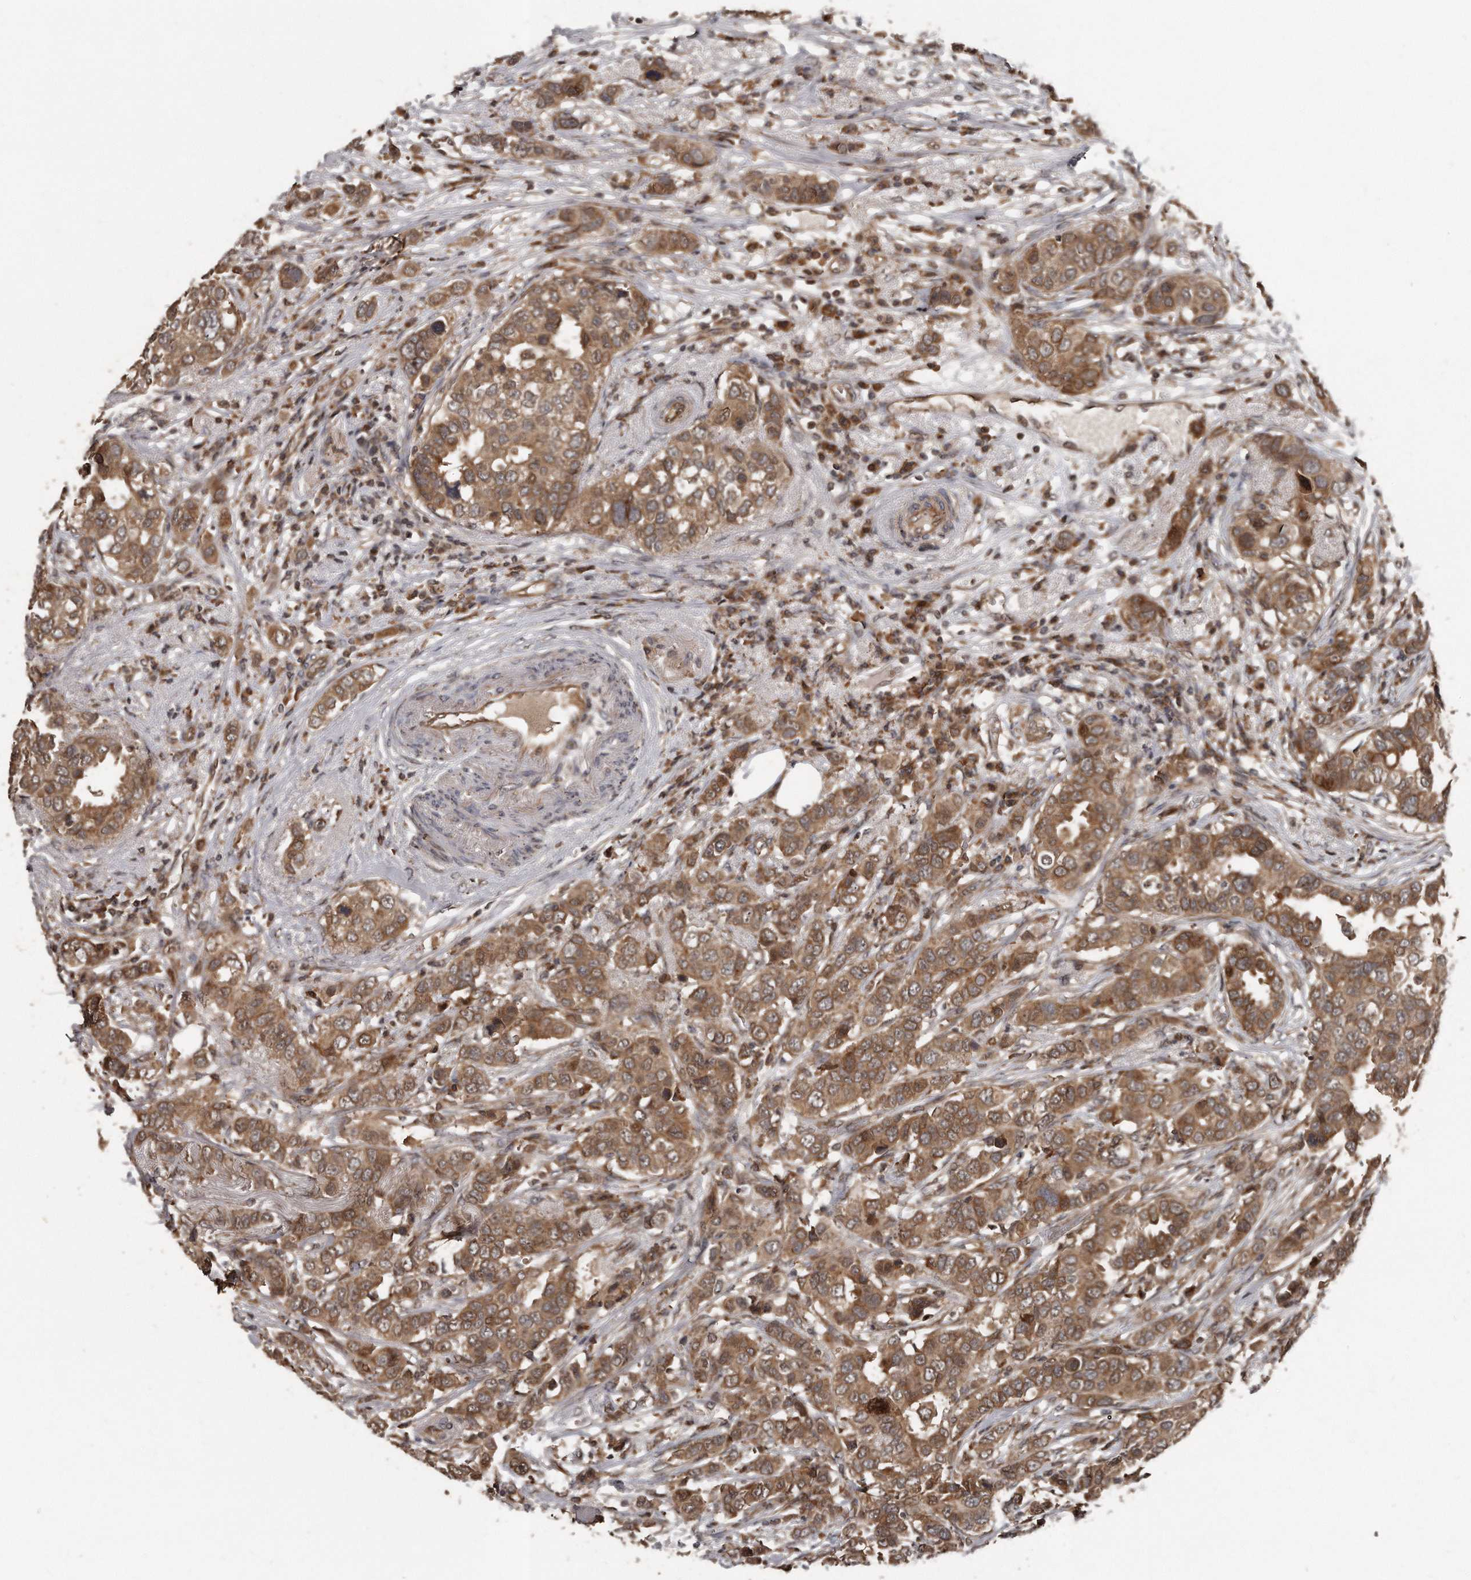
{"staining": {"intensity": "moderate", "quantity": ">75%", "location": "cytoplasmic/membranous"}, "tissue": "breast cancer", "cell_type": "Tumor cells", "image_type": "cancer", "snomed": [{"axis": "morphology", "description": "Duct carcinoma"}, {"axis": "topography", "description": "Breast"}], "caption": "Human breast cancer (invasive ductal carcinoma) stained for a protein (brown) reveals moderate cytoplasmic/membranous positive staining in about >75% of tumor cells.", "gene": "GCH1", "patient": {"sex": "female", "age": 50}}